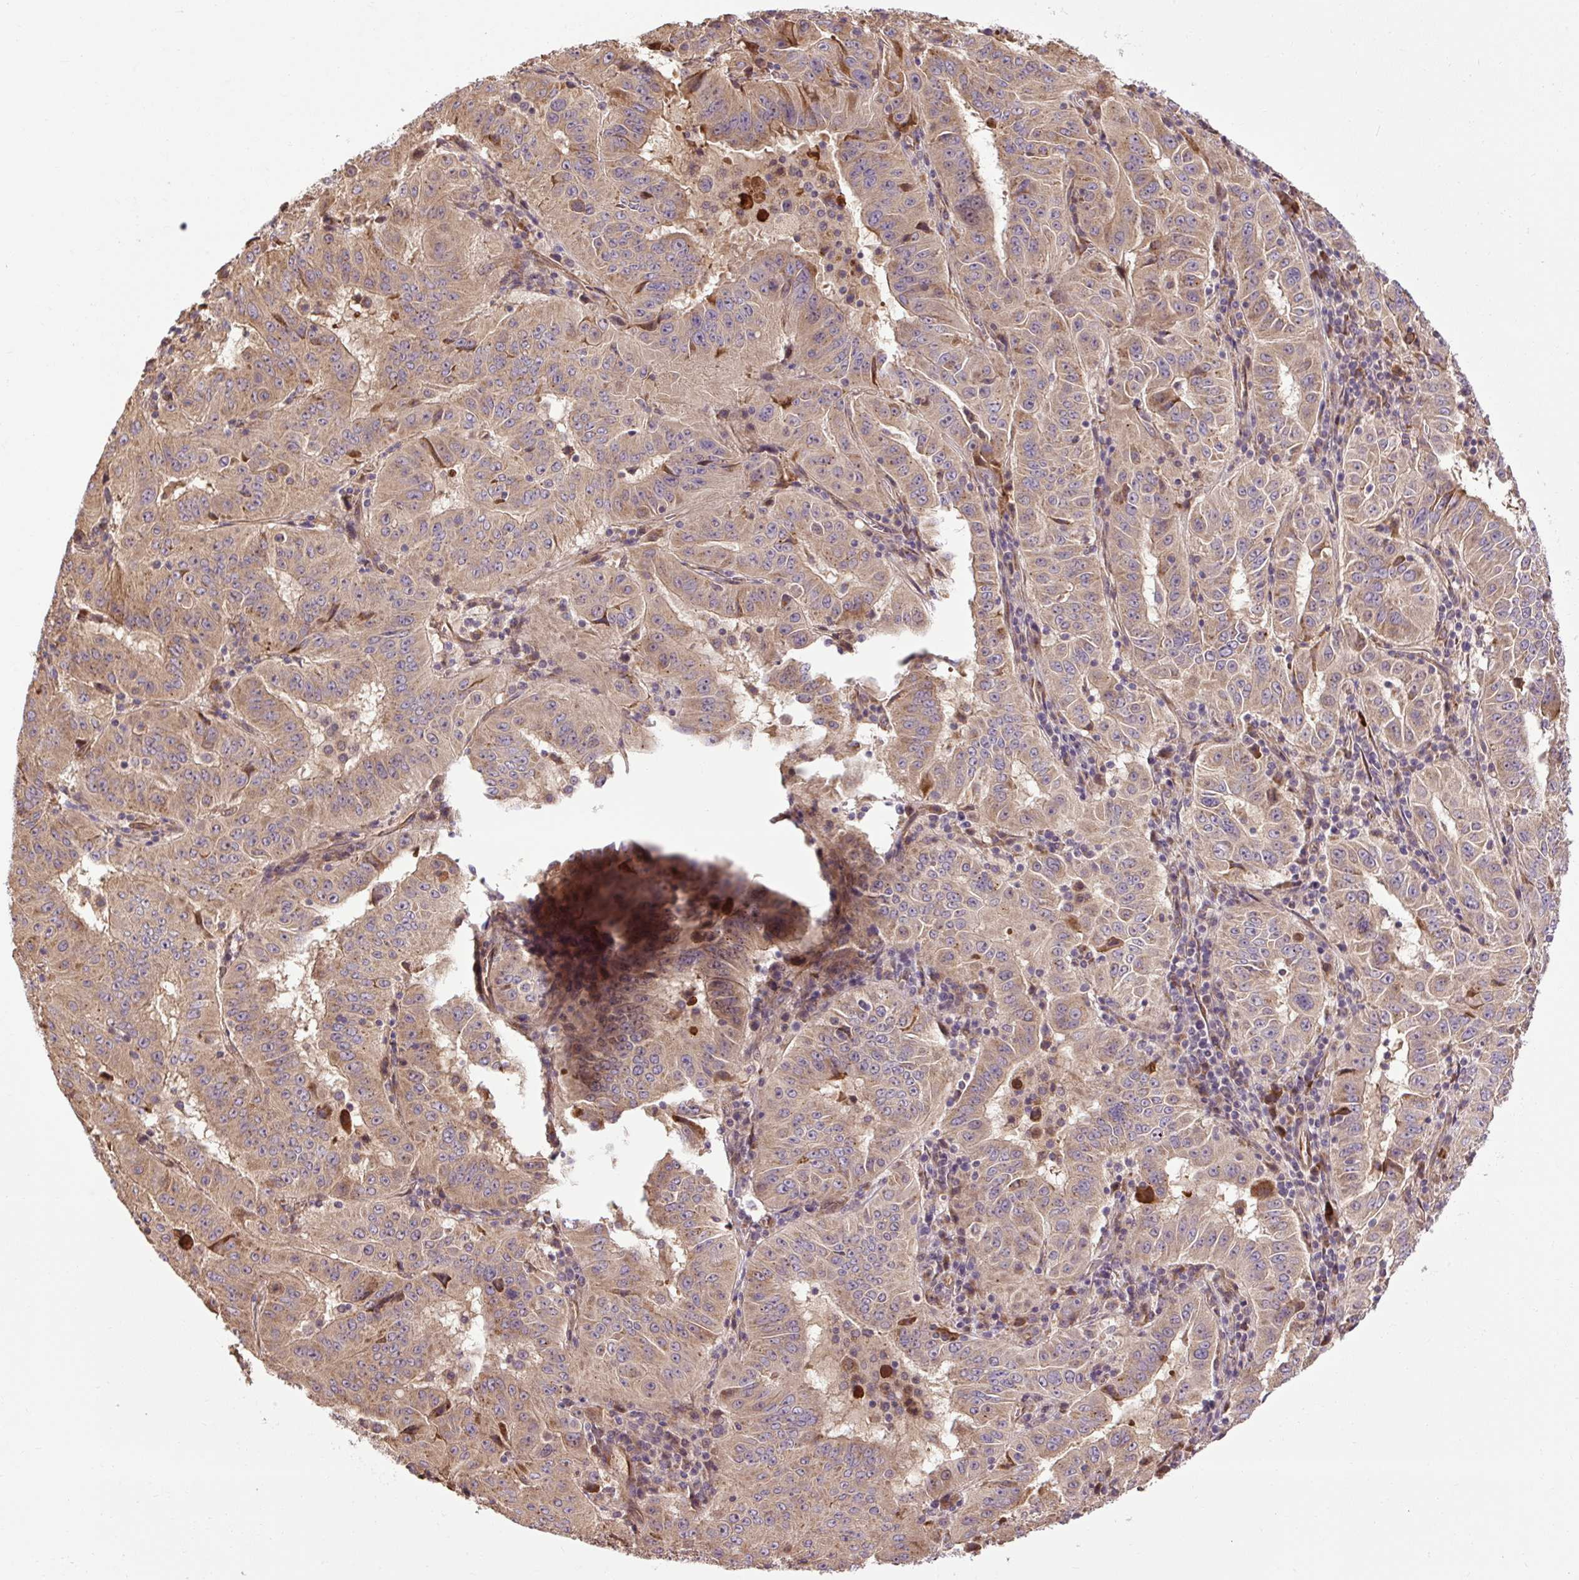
{"staining": {"intensity": "moderate", "quantity": ">75%", "location": "cytoplasmic/membranous"}, "tissue": "pancreatic cancer", "cell_type": "Tumor cells", "image_type": "cancer", "snomed": [{"axis": "morphology", "description": "Adenocarcinoma, NOS"}, {"axis": "topography", "description": "Pancreas"}], "caption": "Pancreatic cancer tissue exhibits moderate cytoplasmic/membranous positivity in about >75% of tumor cells, visualized by immunohistochemistry.", "gene": "FLRT1", "patient": {"sex": "male", "age": 63}}